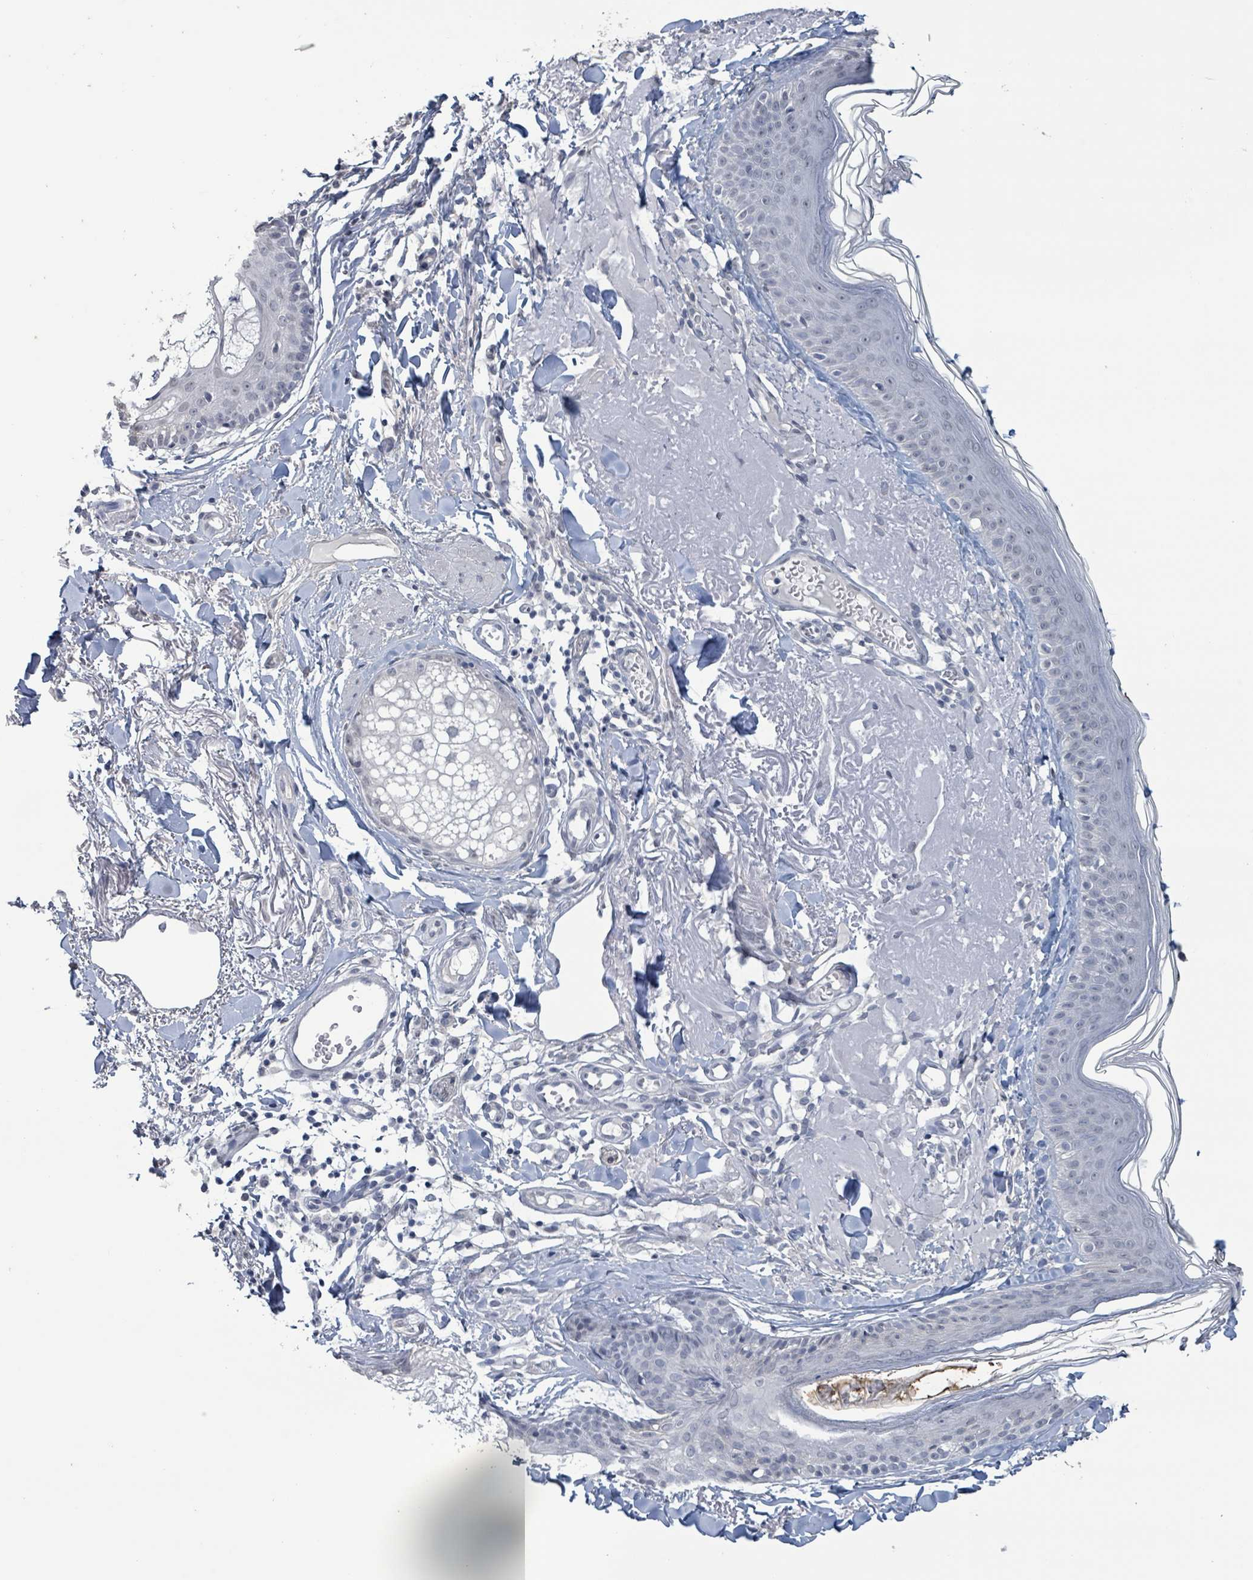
{"staining": {"intensity": "negative", "quantity": "none", "location": "none"}, "tissue": "skin", "cell_type": "Fibroblasts", "image_type": "normal", "snomed": [{"axis": "morphology", "description": "Normal tissue, NOS"}, {"axis": "morphology", "description": "Malignant melanoma, NOS"}, {"axis": "topography", "description": "Skin"}], "caption": "DAB immunohistochemical staining of benign human skin reveals no significant positivity in fibroblasts.", "gene": "CA9", "patient": {"sex": "male", "age": 80}}